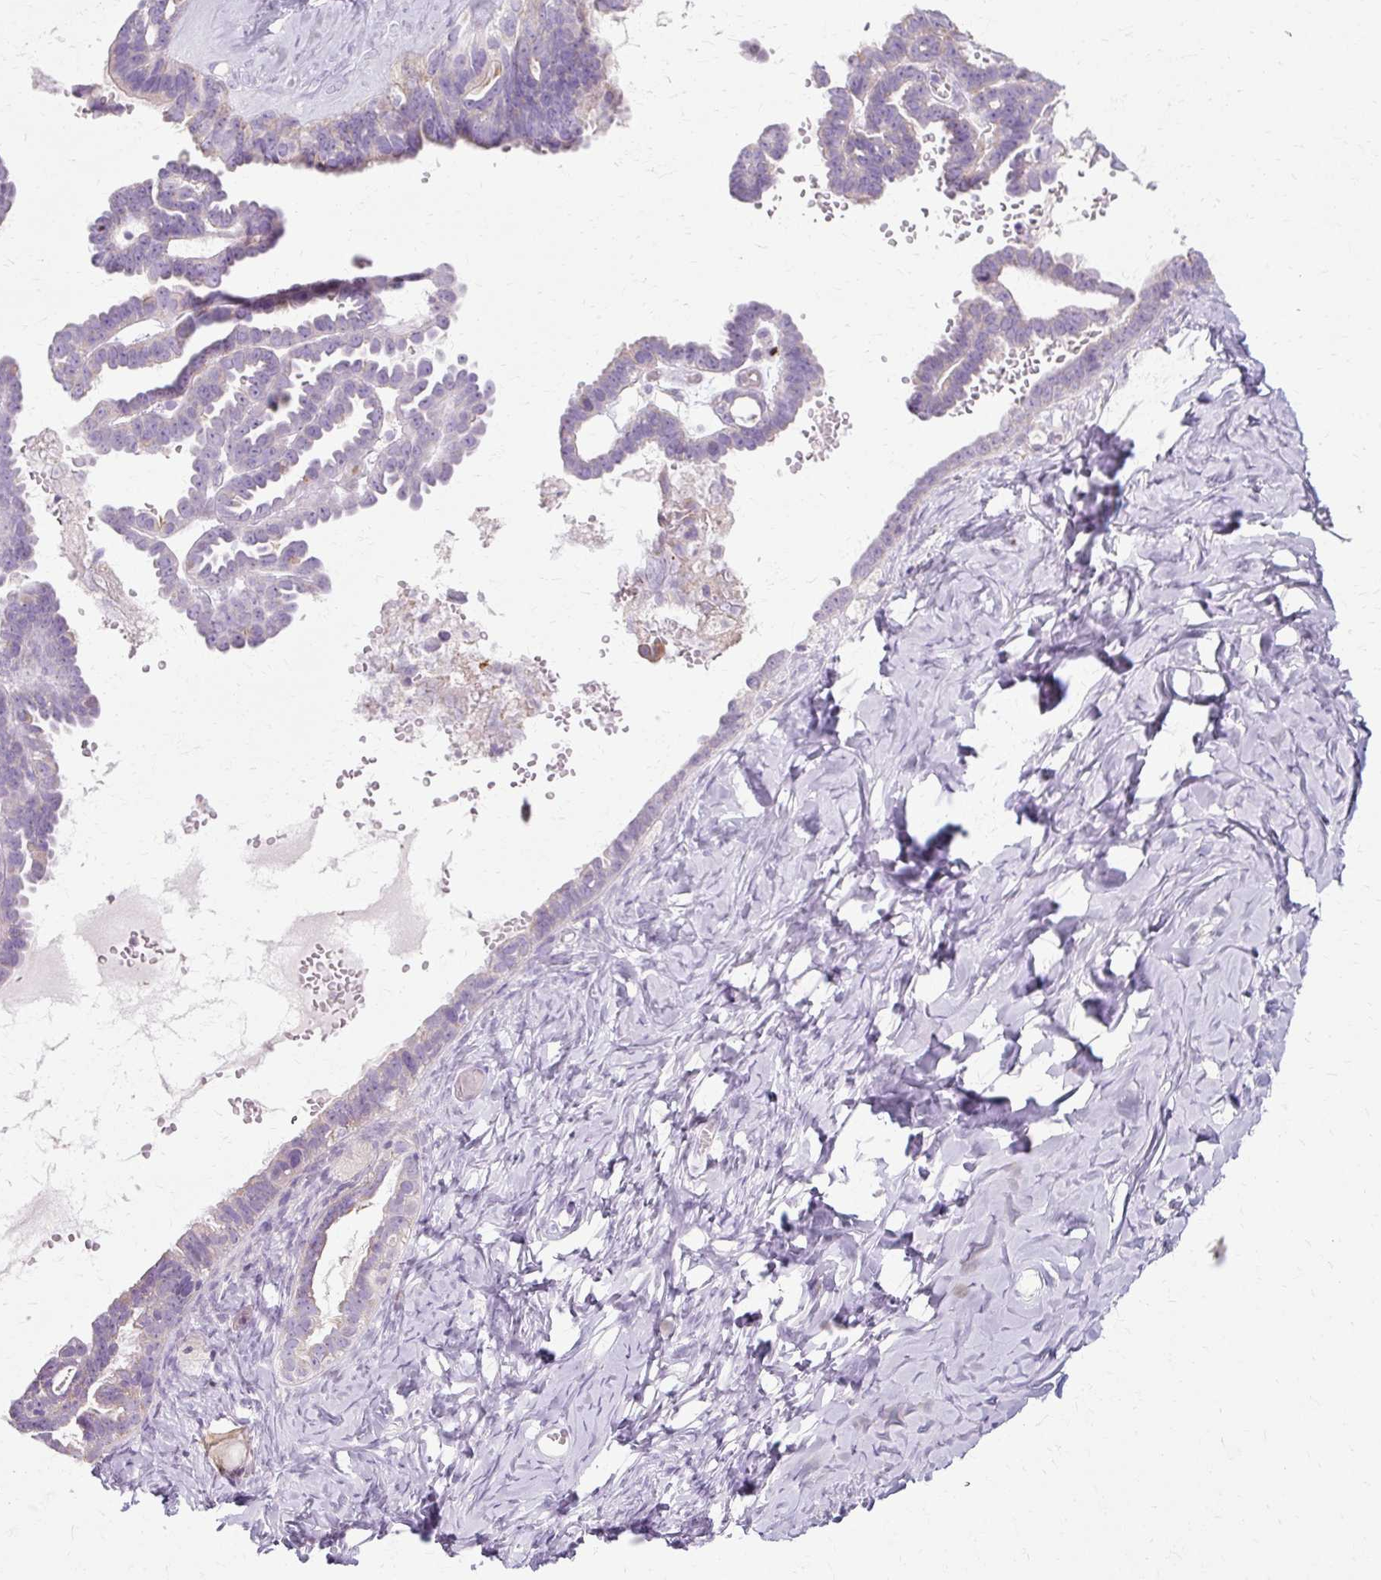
{"staining": {"intensity": "weak", "quantity": "<25%", "location": "cytoplasmic/membranous"}, "tissue": "ovarian cancer", "cell_type": "Tumor cells", "image_type": "cancer", "snomed": [{"axis": "morphology", "description": "Cystadenocarcinoma, serous, NOS"}, {"axis": "topography", "description": "Ovary"}], "caption": "Serous cystadenocarcinoma (ovarian) was stained to show a protein in brown. There is no significant staining in tumor cells.", "gene": "HSD11B1", "patient": {"sex": "female", "age": 69}}